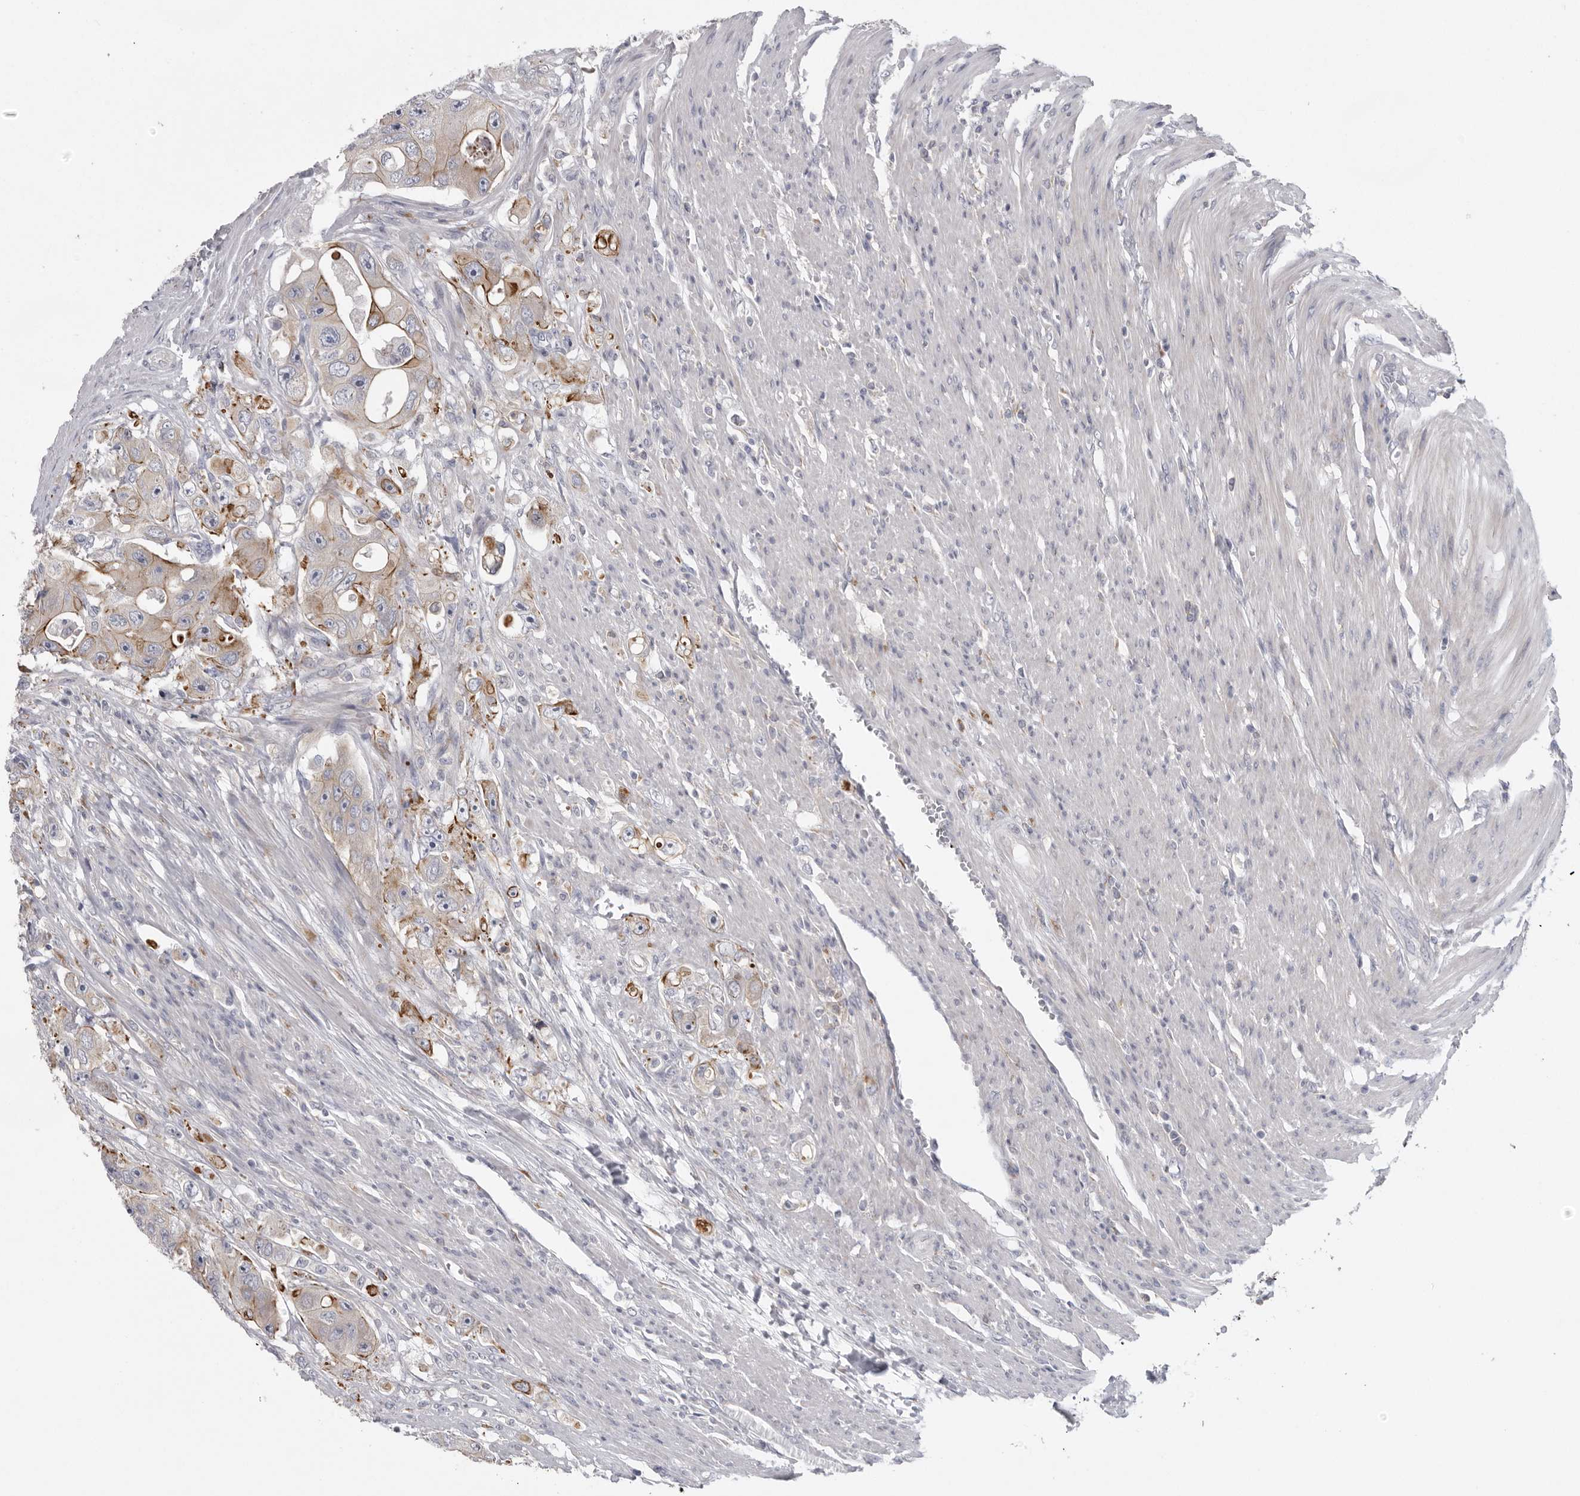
{"staining": {"intensity": "moderate", "quantity": "25%-75%", "location": "cytoplasmic/membranous"}, "tissue": "colorectal cancer", "cell_type": "Tumor cells", "image_type": "cancer", "snomed": [{"axis": "morphology", "description": "Adenocarcinoma, NOS"}, {"axis": "topography", "description": "Colon"}], "caption": "Protein staining of colorectal cancer tissue reveals moderate cytoplasmic/membranous staining in about 25%-75% of tumor cells.", "gene": "USP24", "patient": {"sex": "female", "age": 46}}